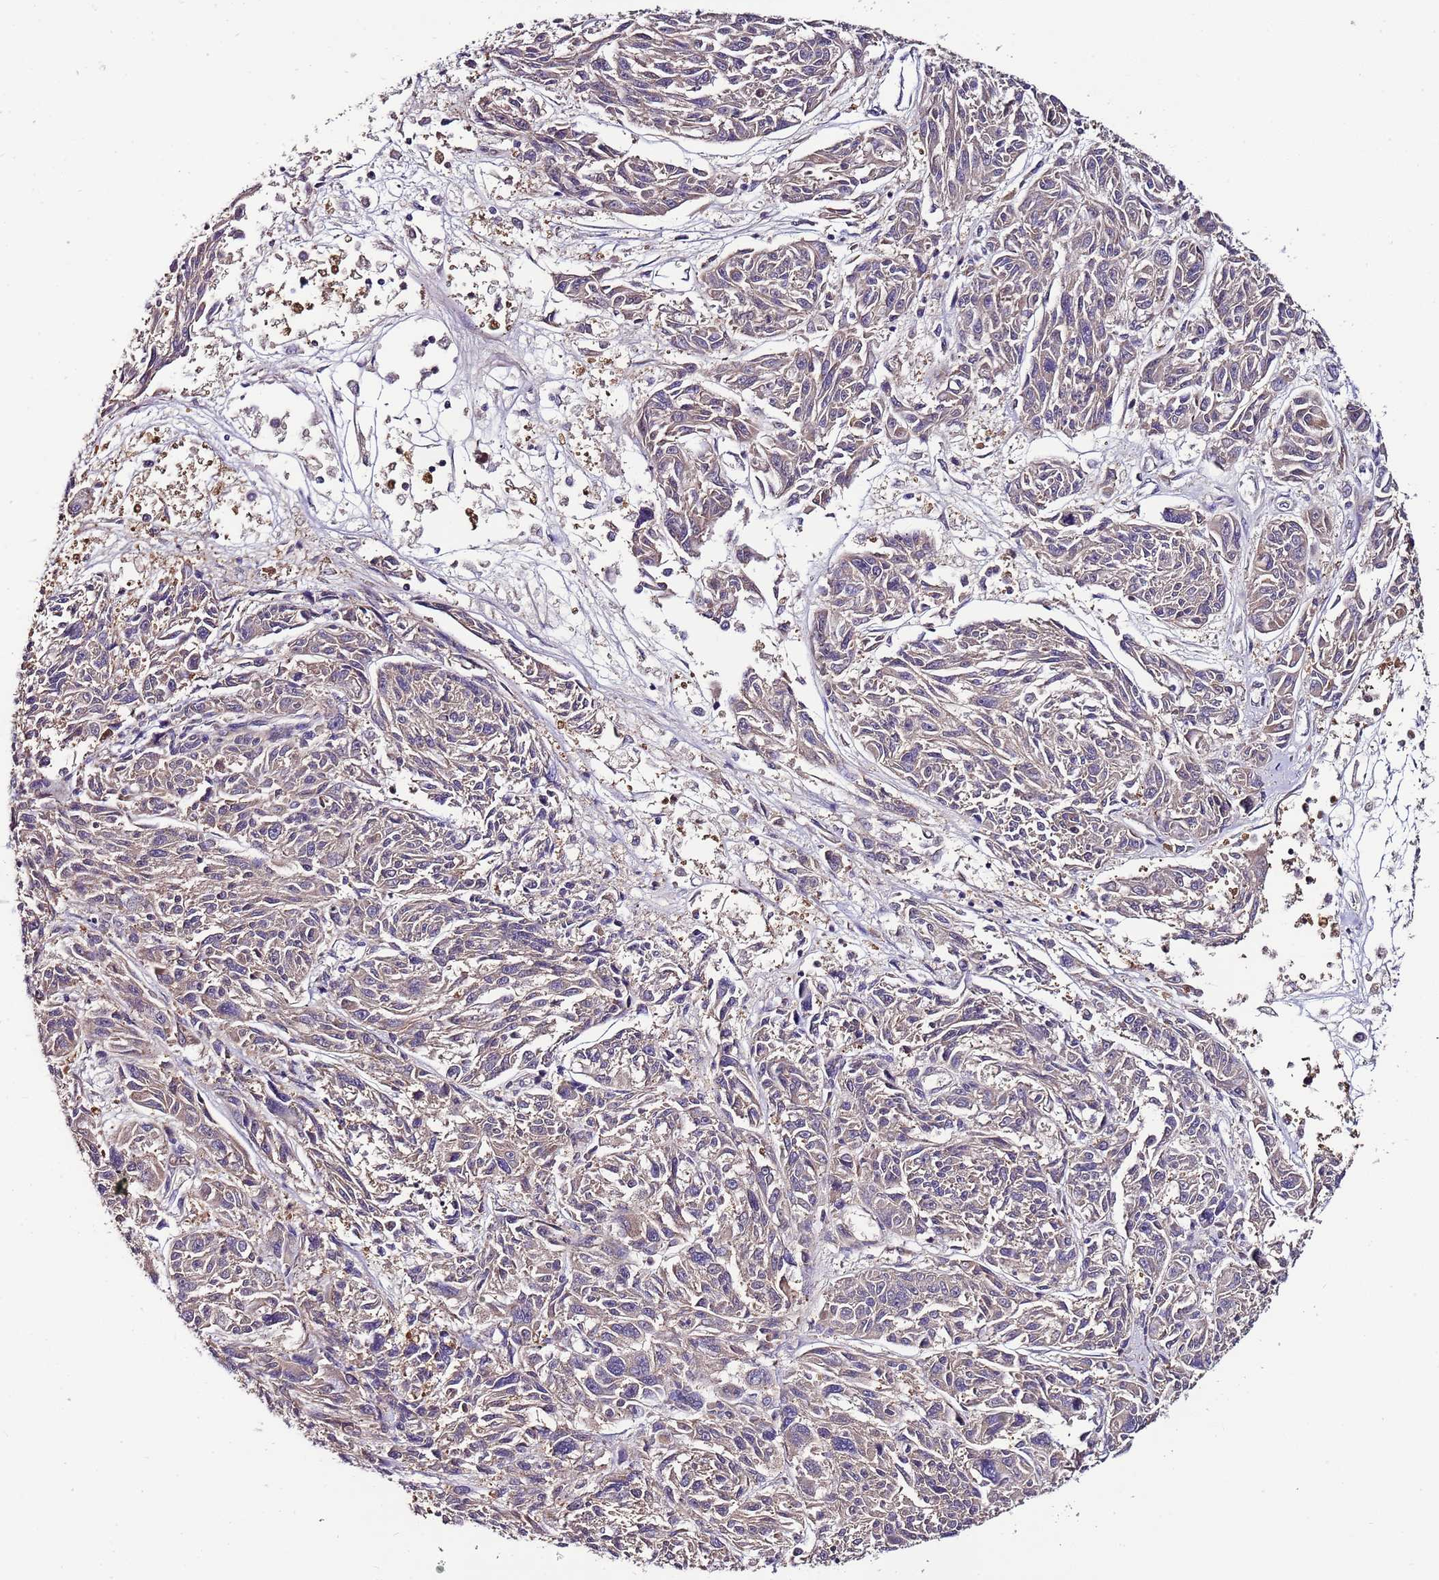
{"staining": {"intensity": "weak", "quantity": ">75%", "location": "cytoplasmic/membranous"}, "tissue": "melanoma", "cell_type": "Tumor cells", "image_type": "cancer", "snomed": [{"axis": "morphology", "description": "Malignant melanoma, NOS"}, {"axis": "topography", "description": "Skin"}], "caption": "This photomicrograph displays malignant melanoma stained with immunohistochemistry to label a protein in brown. The cytoplasmic/membranous of tumor cells show weak positivity for the protein. Nuclei are counter-stained blue.", "gene": "IGIP", "patient": {"sex": "male", "age": 53}}